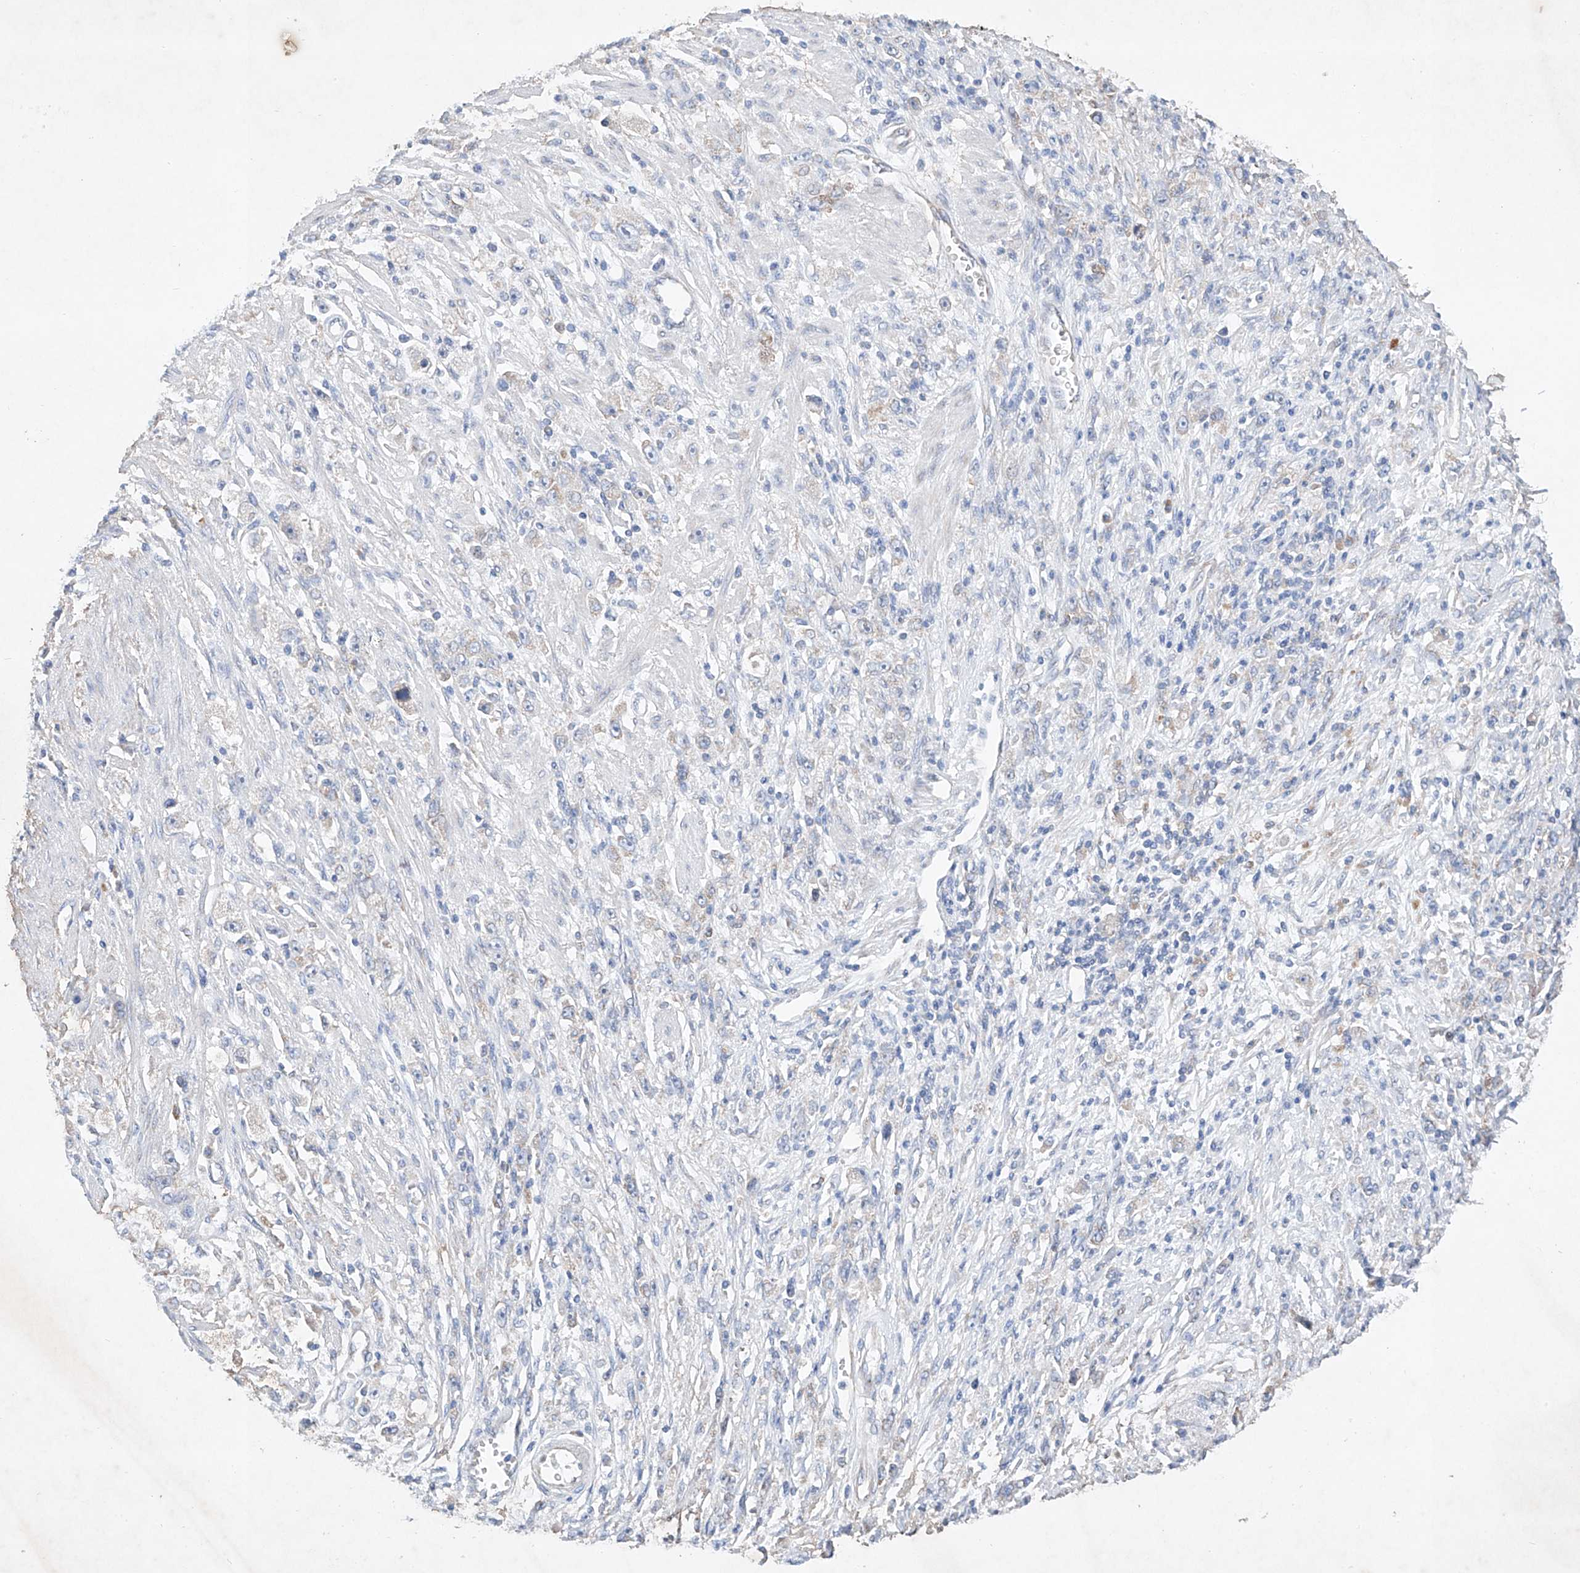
{"staining": {"intensity": "weak", "quantity": "<25%", "location": "cytoplasmic/membranous"}, "tissue": "stomach cancer", "cell_type": "Tumor cells", "image_type": "cancer", "snomed": [{"axis": "morphology", "description": "Adenocarcinoma, NOS"}, {"axis": "topography", "description": "Stomach"}], "caption": "Stomach cancer stained for a protein using IHC reveals no staining tumor cells.", "gene": "FASTK", "patient": {"sex": "female", "age": 59}}